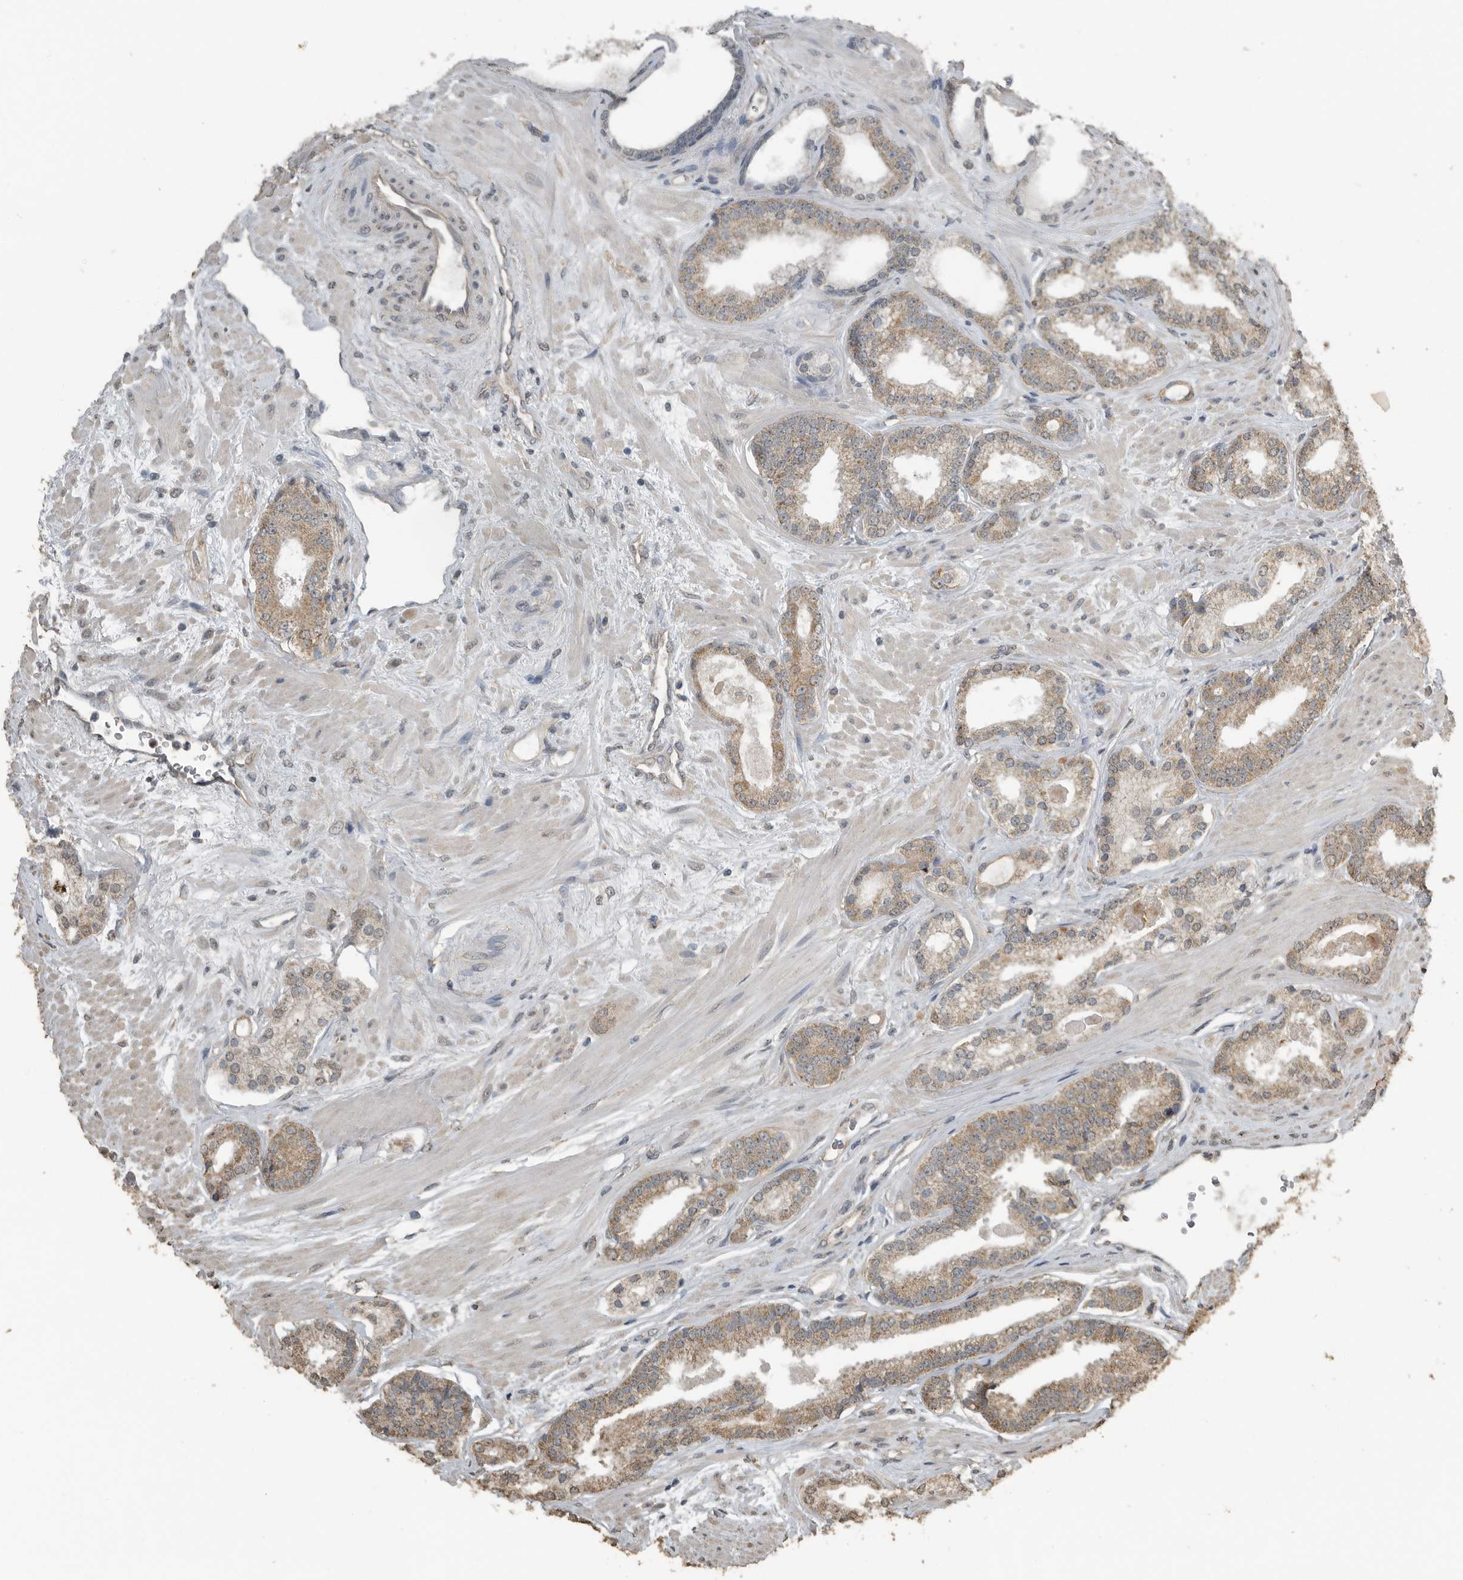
{"staining": {"intensity": "weak", "quantity": ">75%", "location": "cytoplasmic/membranous"}, "tissue": "prostate cancer", "cell_type": "Tumor cells", "image_type": "cancer", "snomed": [{"axis": "morphology", "description": "Adenocarcinoma, Low grade"}, {"axis": "topography", "description": "Prostate"}], "caption": "Protein staining of prostate cancer (low-grade adenocarcinoma) tissue demonstrates weak cytoplasmic/membranous positivity in approximately >75% of tumor cells.", "gene": "AFAP1", "patient": {"sex": "male", "age": 70}}